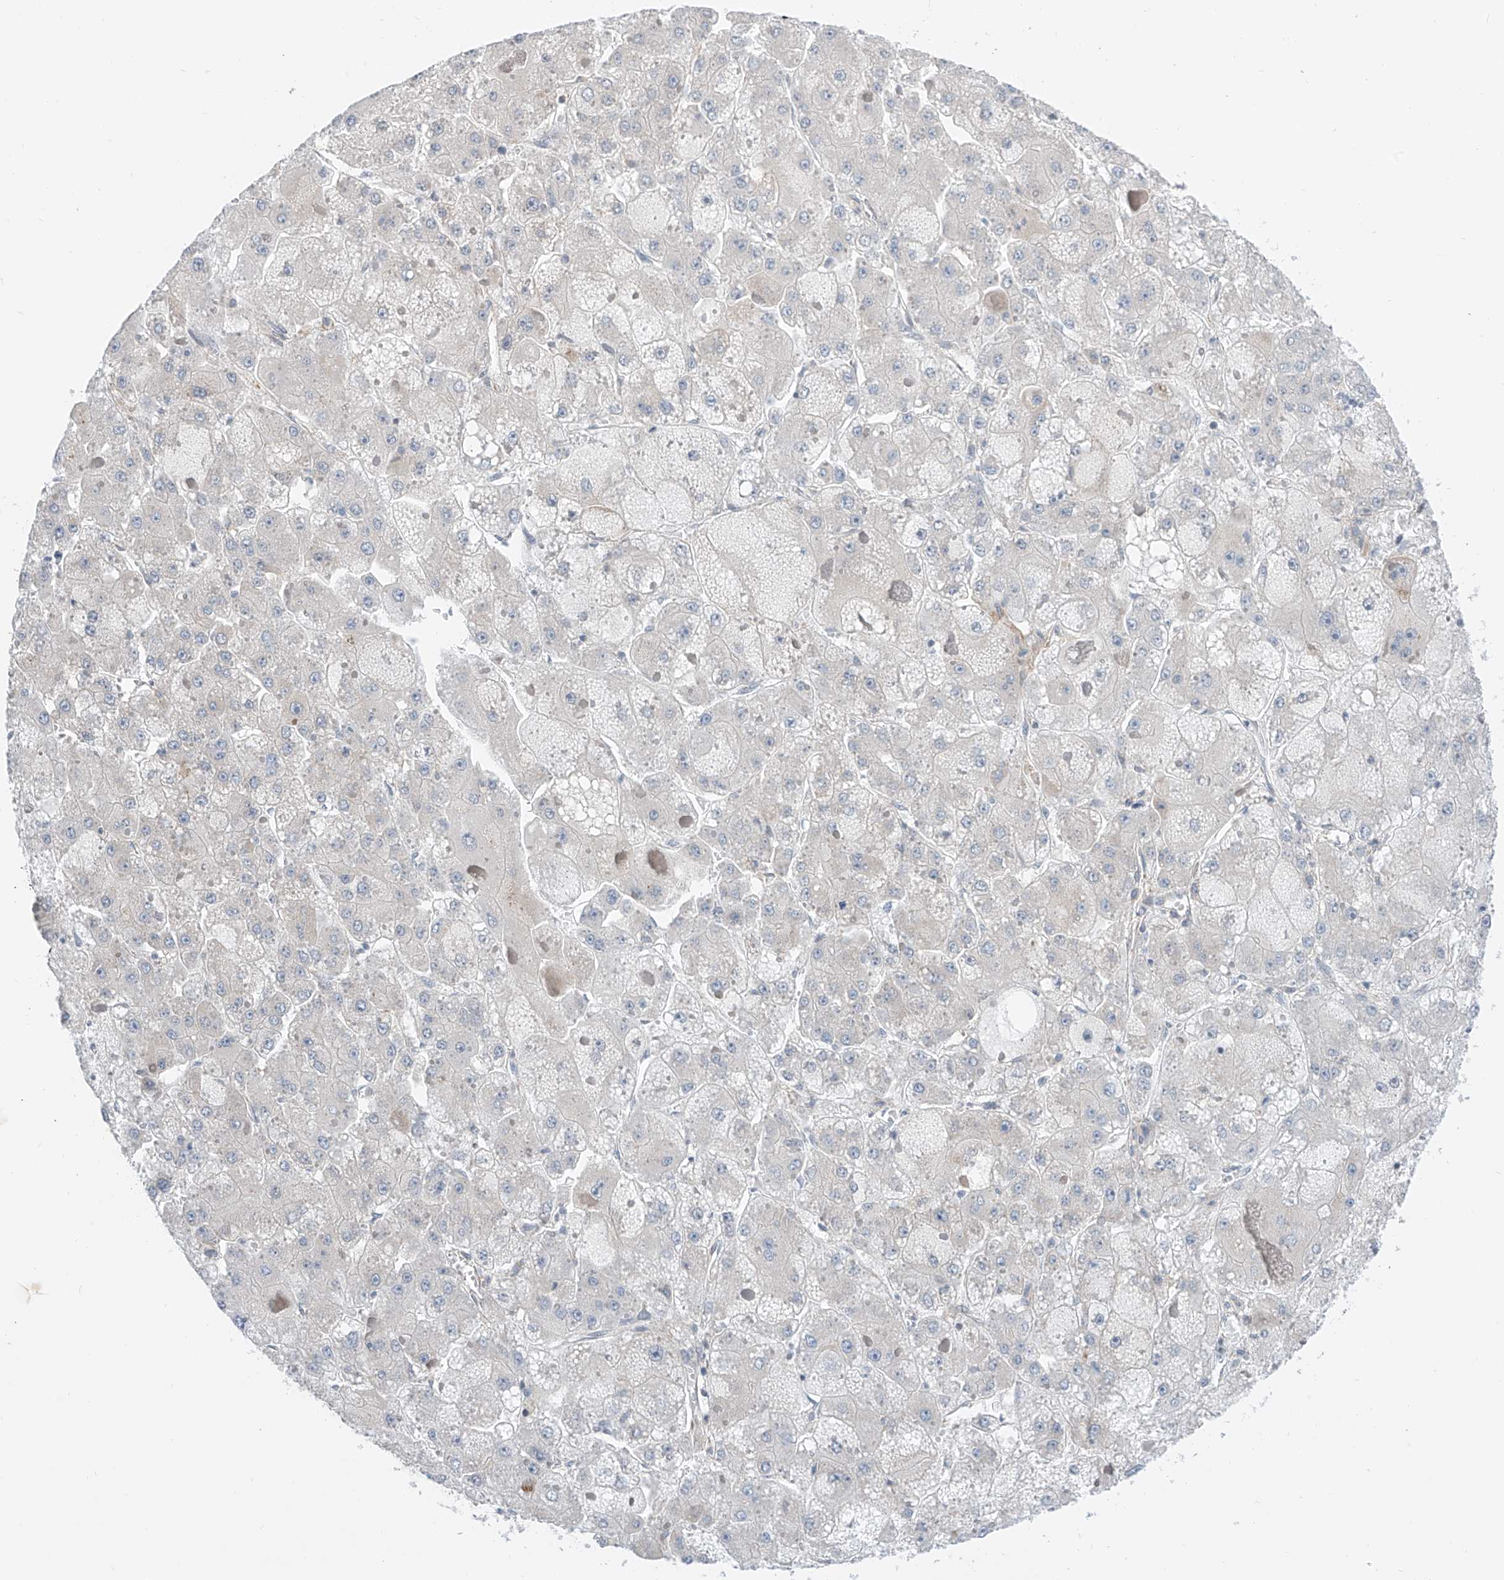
{"staining": {"intensity": "negative", "quantity": "none", "location": "none"}, "tissue": "liver cancer", "cell_type": "Tumor cells", "image_type": "cancer", "snomed": [{"axis": "morphology", "description": "Carcinoma, Hepatocellular, NOS"}, {"axis": "topography", "description": "Liver"}], "caption": "High power microscopy histopathology image of an IHC micrograph of liver cancer, revealing no significant expression in tumor cells. (DAB (3,3'-diaminobenzidine) immunohistochemistry visualized using brightfield microscopy, high magnification).", "gene": "ABLIM2", "patient": {"sex": "female", "age": 73}}